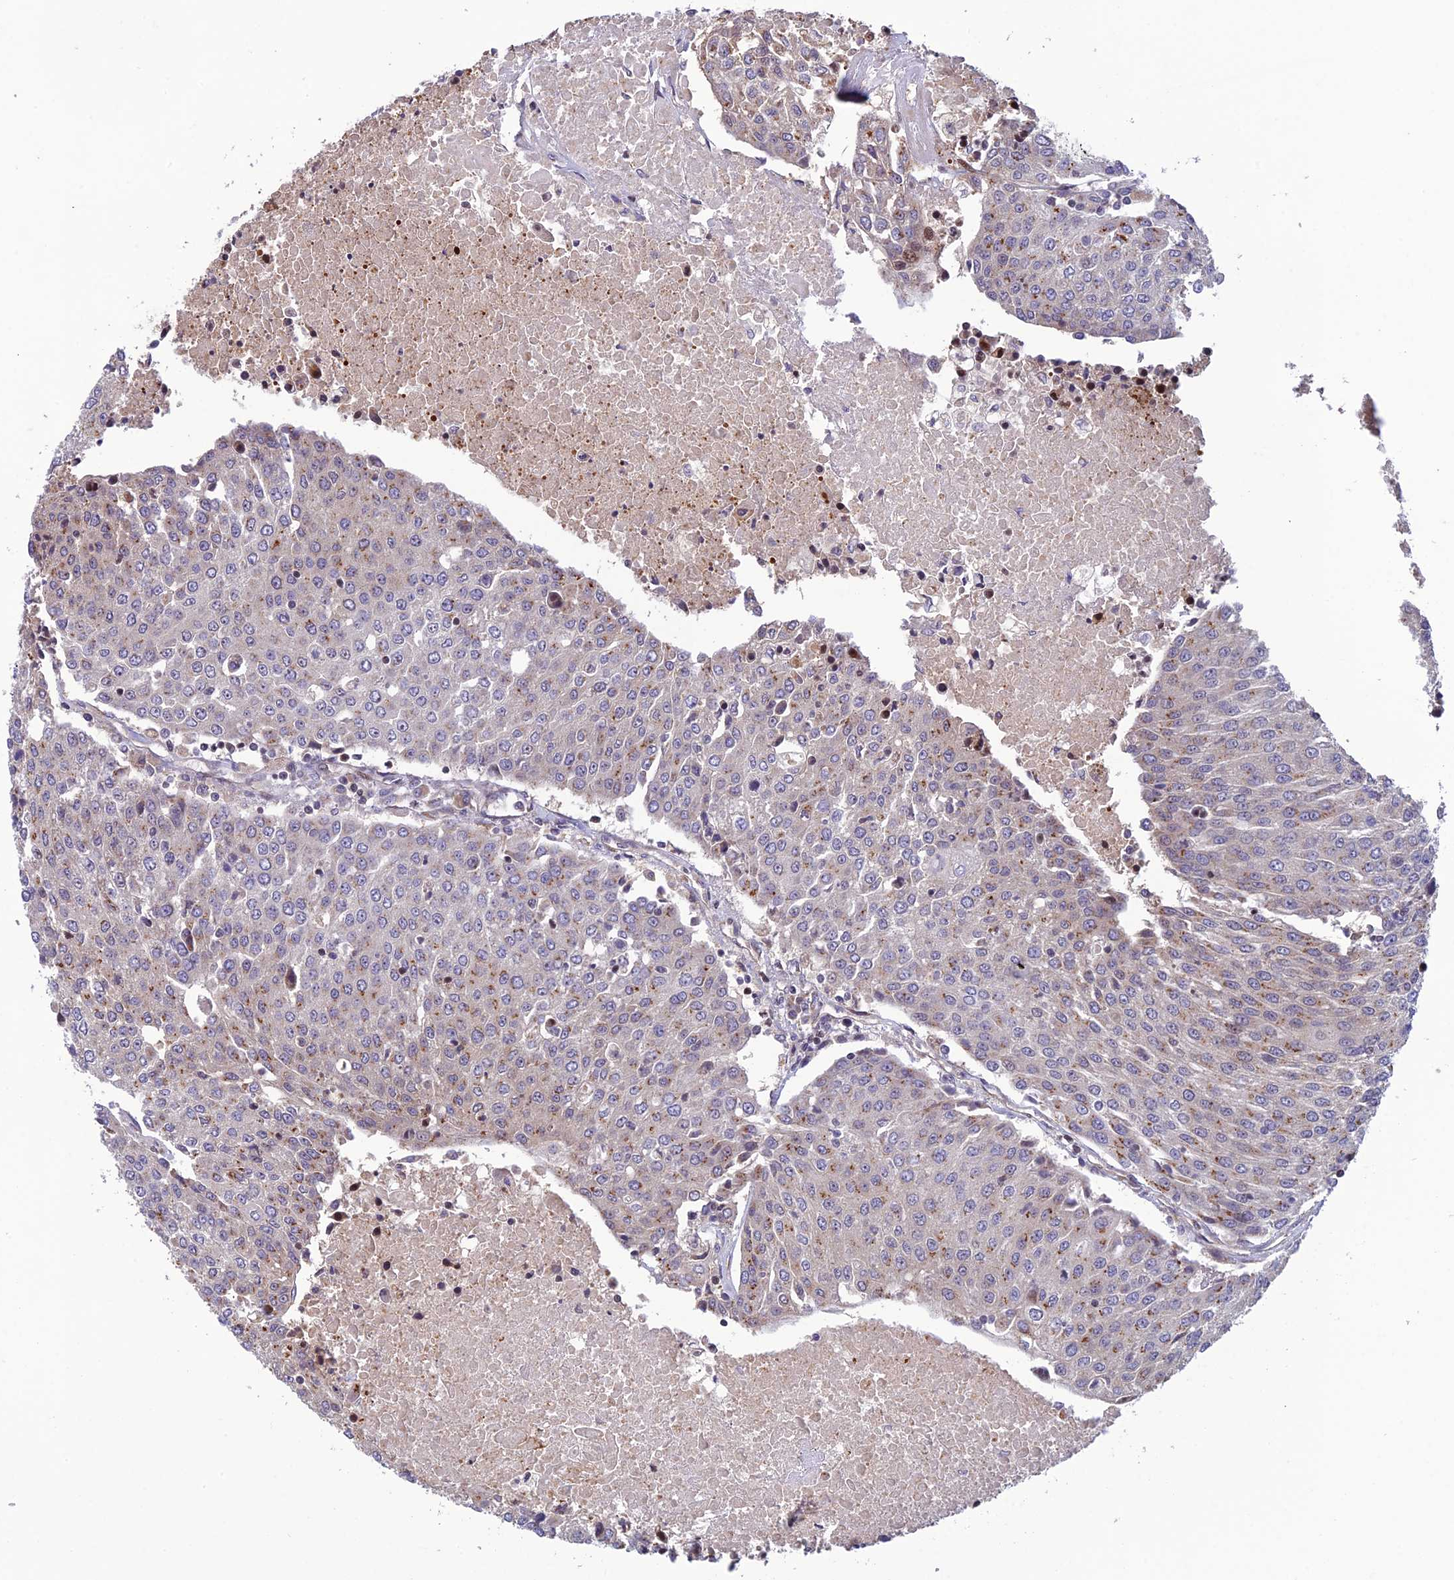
{"staining": {"intensity": "moderate", "quantity": "<25%", "location": "cytoplasmic/membranous"}, "tissue": "urothelial cancer", "cell_type": "Tumor cells", "image_type": "cancer", "snomed": [{"axis": "morphology", "description": "Urothelial carcinoma, High grade"}, {"axis": "topography", "description": "Urinary bladder"}], "caption": "Immunohistochemical staining of human urothelial cancer exhibits moderate cytoplasmic/membranous protein positivity in approximately <25% of tumor cells. Nuclei are stained in blue.", "gene": "SMIM7", "patient": {"sex": "female", "age": 85}}